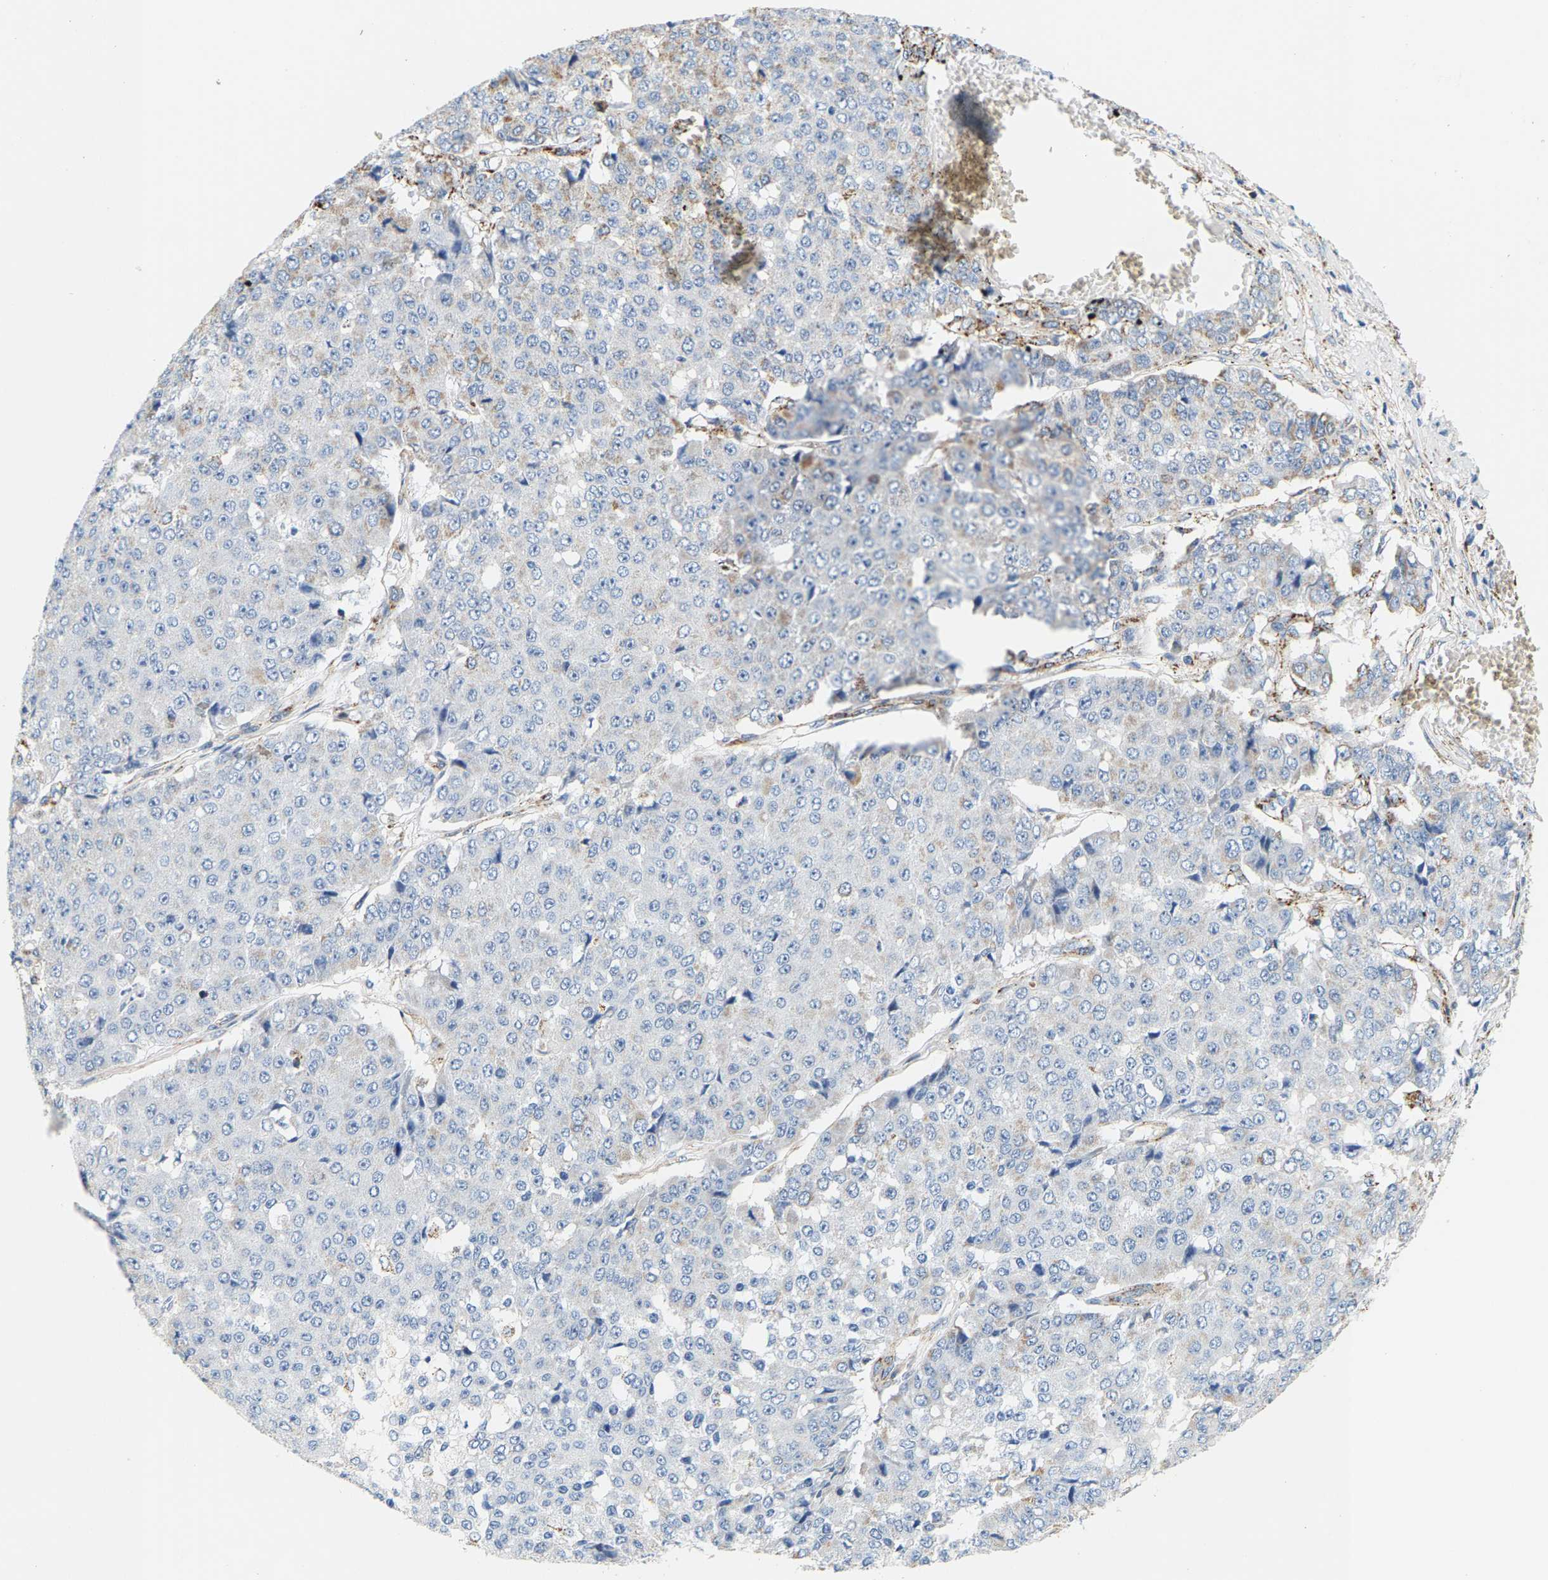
{"staining": {"intensity": "moderate", "quantity": "25%-75%", "location": "cytoplasmic/membranous"}, "tissue": "pancreatic cancer", "cell_type": "Tumor cells", "image_type": "cancer", "snomed": [{"axis": "morphology", "description": "Adenocarcinoma, NOS"}, {"axis": "topography", "description": "Pancreas"}], "caption": "An immunohistochemistry (IHC) micrograph of neoplastic tissue is shown. Protein staining in brown labels moderate cytoplasmic/membranous positivity in pancreatic cancer (adenocarcinoma) within tumor cells.", "gene": "SHMT2", "patient": {"sex": "male", "age": 50}}